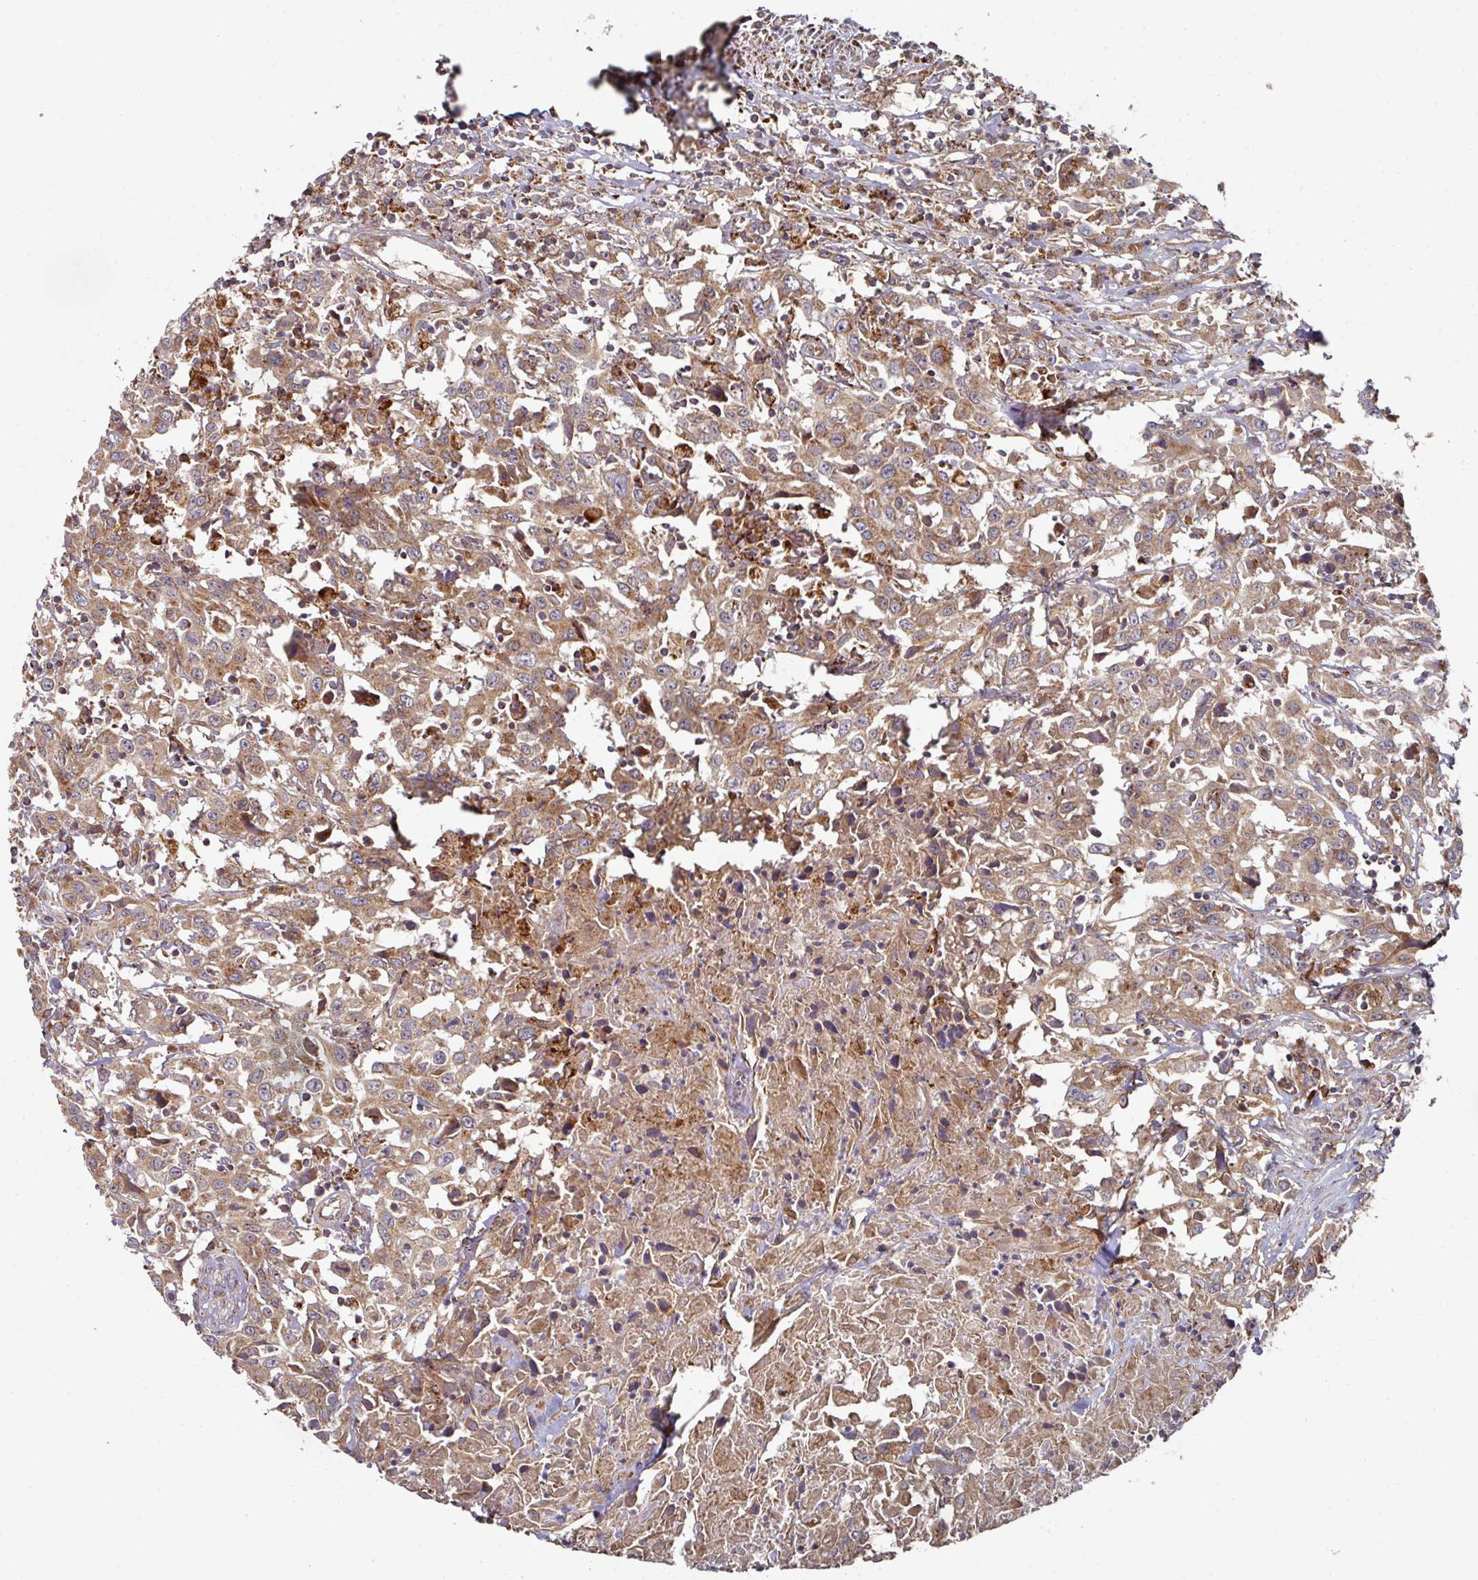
{"staining": {"intensity": "moderate", "quantity": ">75%", "location": "cytoplasmic/membranous"}, "tissue": "urothelial cancer", "cell_type": "Tumor cells", "image_type": "cancer", "snomed": [{"axis": "morphology", "description": "Urothelial carcinoma, High grade"}, {"axis": "topography", "description": "Urinary bladder"}], "caption": "There is medium levels of moderate cytoplasmic/membranous staining in tumor cells of urothelial carcinoma (high-grade), as demonstrated by immunohistochemical staining (brown color).", "gene": "DNAJC7", "patient": {"sex": "male", "age": 61}}